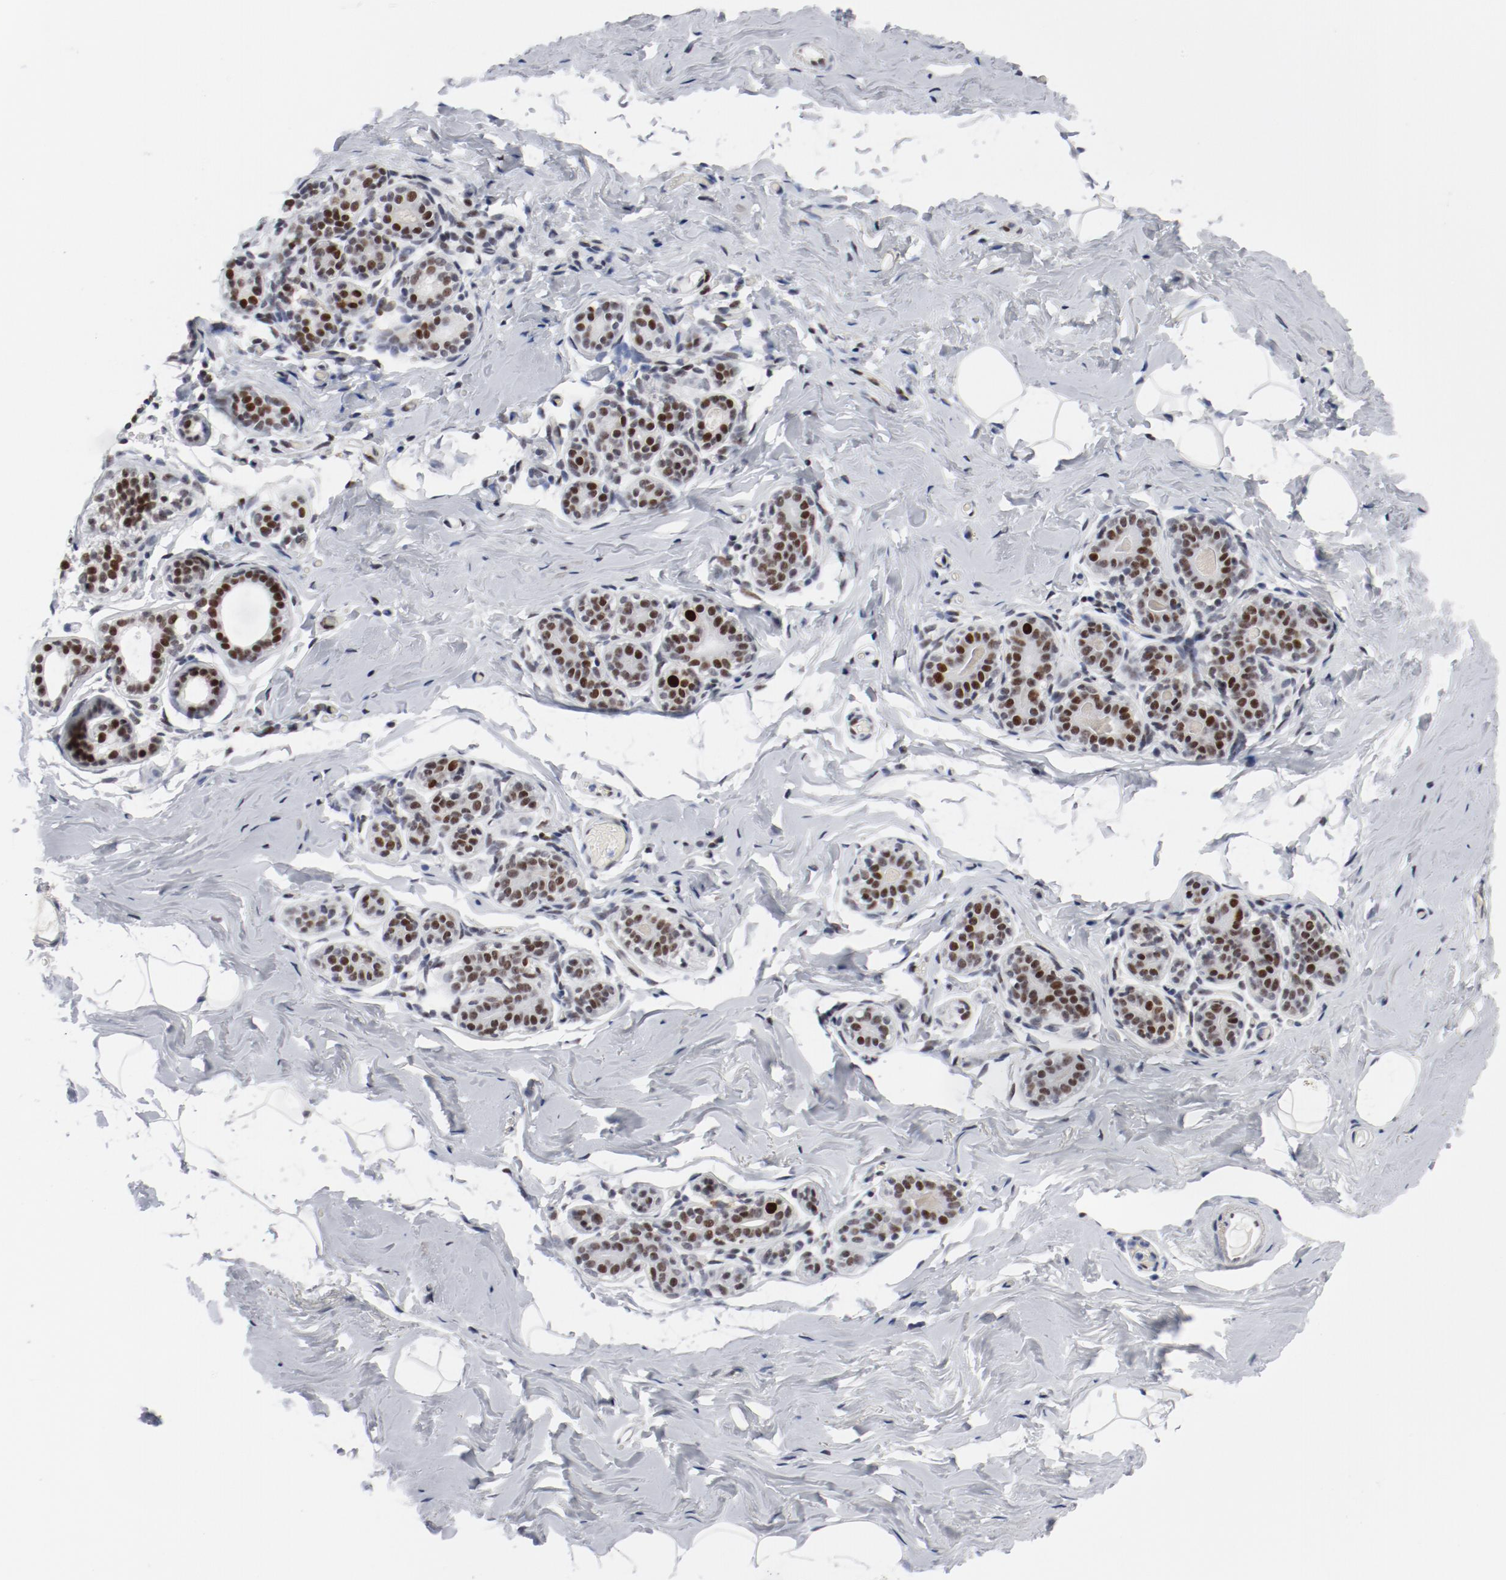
{"staining": {"intensity": "negative", "quantity": "none", "location": "none"}, "tissue": "breast", "cell_type": "Adipocytes", "image_type": "normal", "snomed": [{"axis": "morphology", "description": "Normal tissue, NOS"}, {"axis": "topography", "description": "Breast"}, {"axis": "topography", "description": "Soft tissue"}], "caption": "Immunohistochemistry photomicrograph of unremarkable breast: breast stained with DAB demonstrates no significant protein staining in adipocytes.", "gene": "POLD1", "patient": {"sex": "female", "age": 75}}